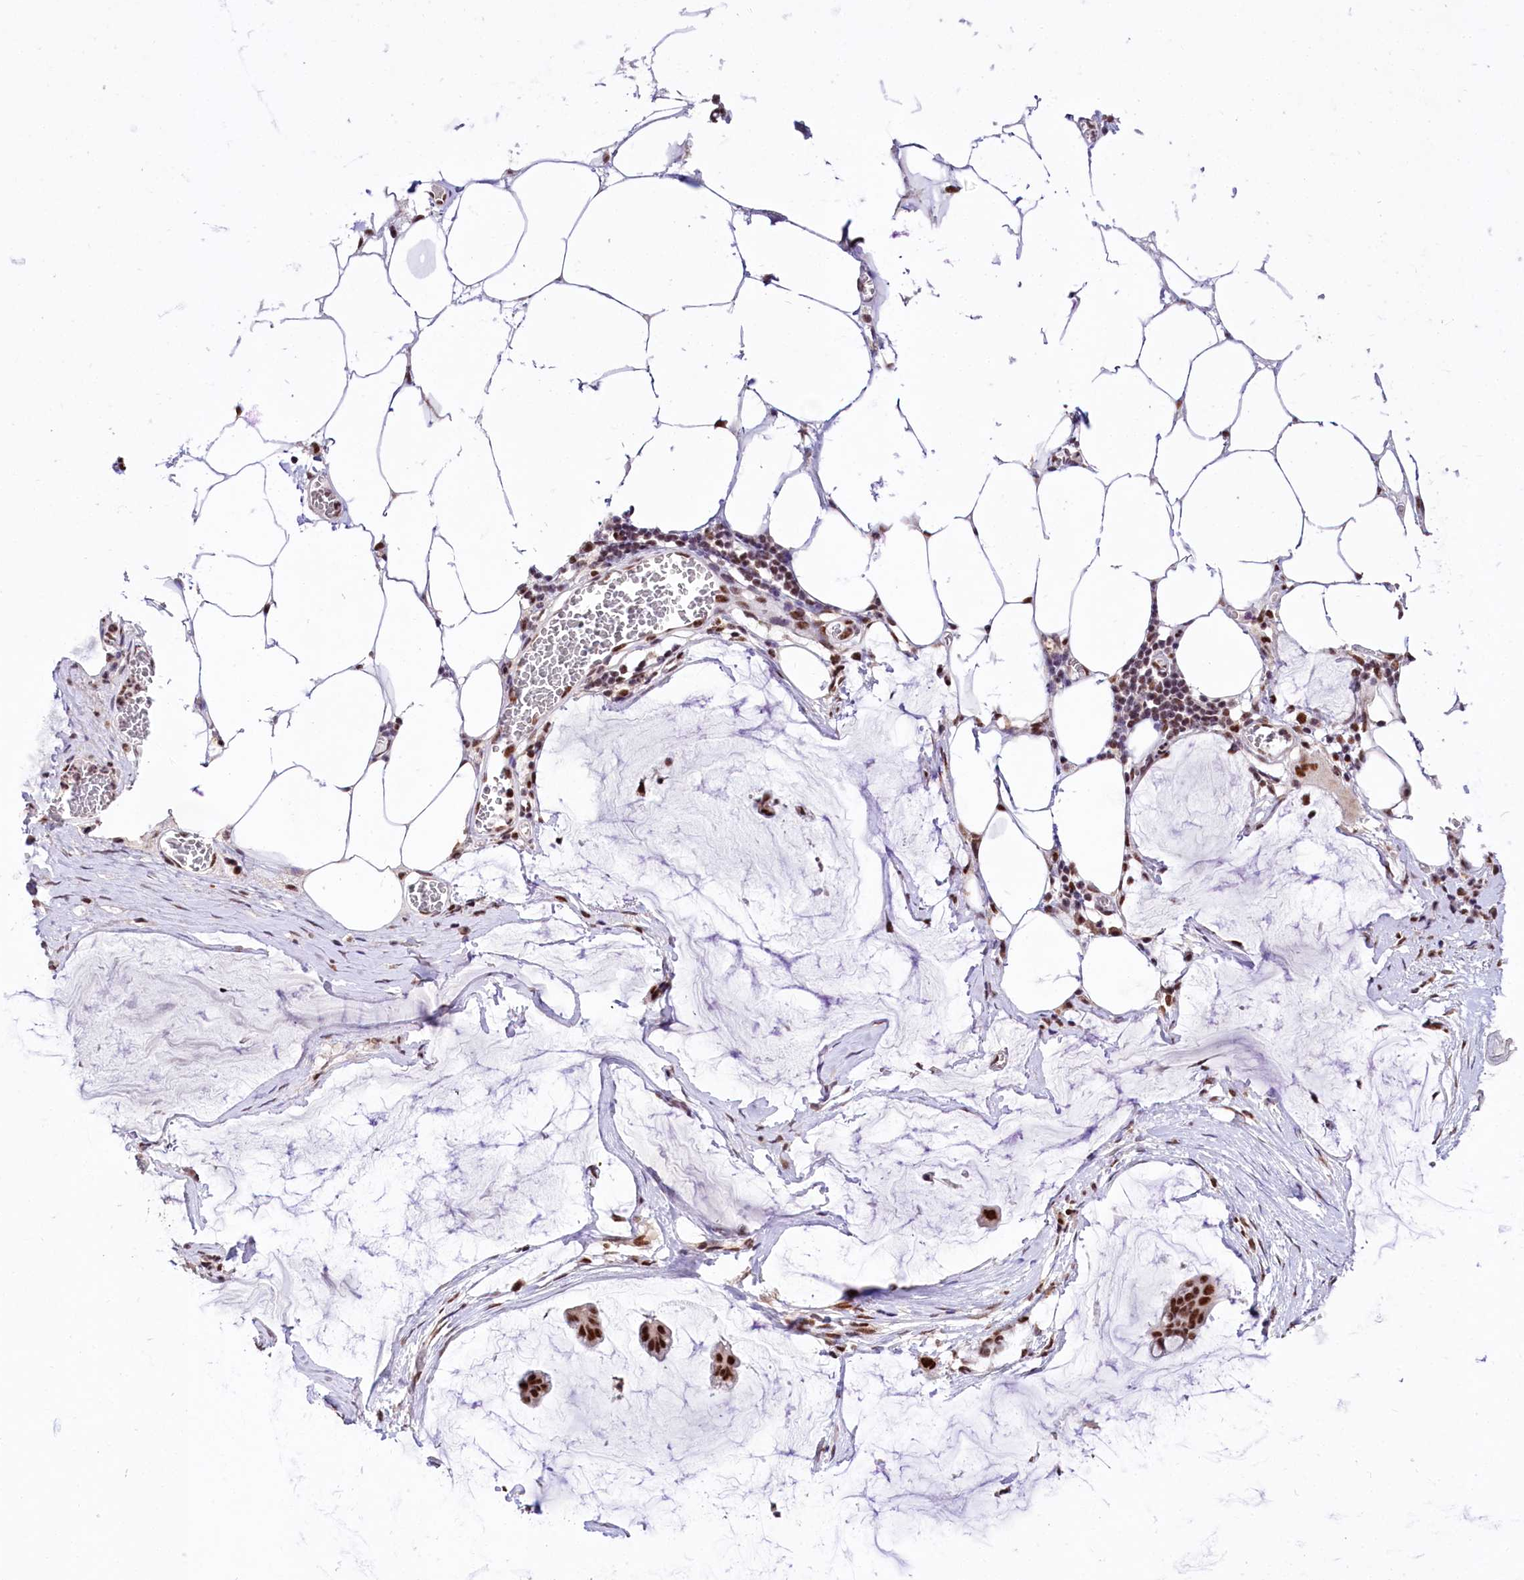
{"staining": {"intensity": "strong", "quantity": ">75%", "location": "nuclear"}, "tissue": "ovarian cancer", "cell_type": "Tumor cells", "image_type": "cancer", "snomed": [{"axis": "morphology", "description": "Cystadenocarcinoma, mucinous, NOS"}, {"axis": "topography", "description": "Ovary"}], "caption": "Ovarian mucinous cystadenocarcinoma tissue reveals strong nuclear expression in approximately >75% of tumor cells (IHC, brightfield microscopy, high magnification).", "gene": "HIRA", "patient": {"sex": "female", "age": 73}}